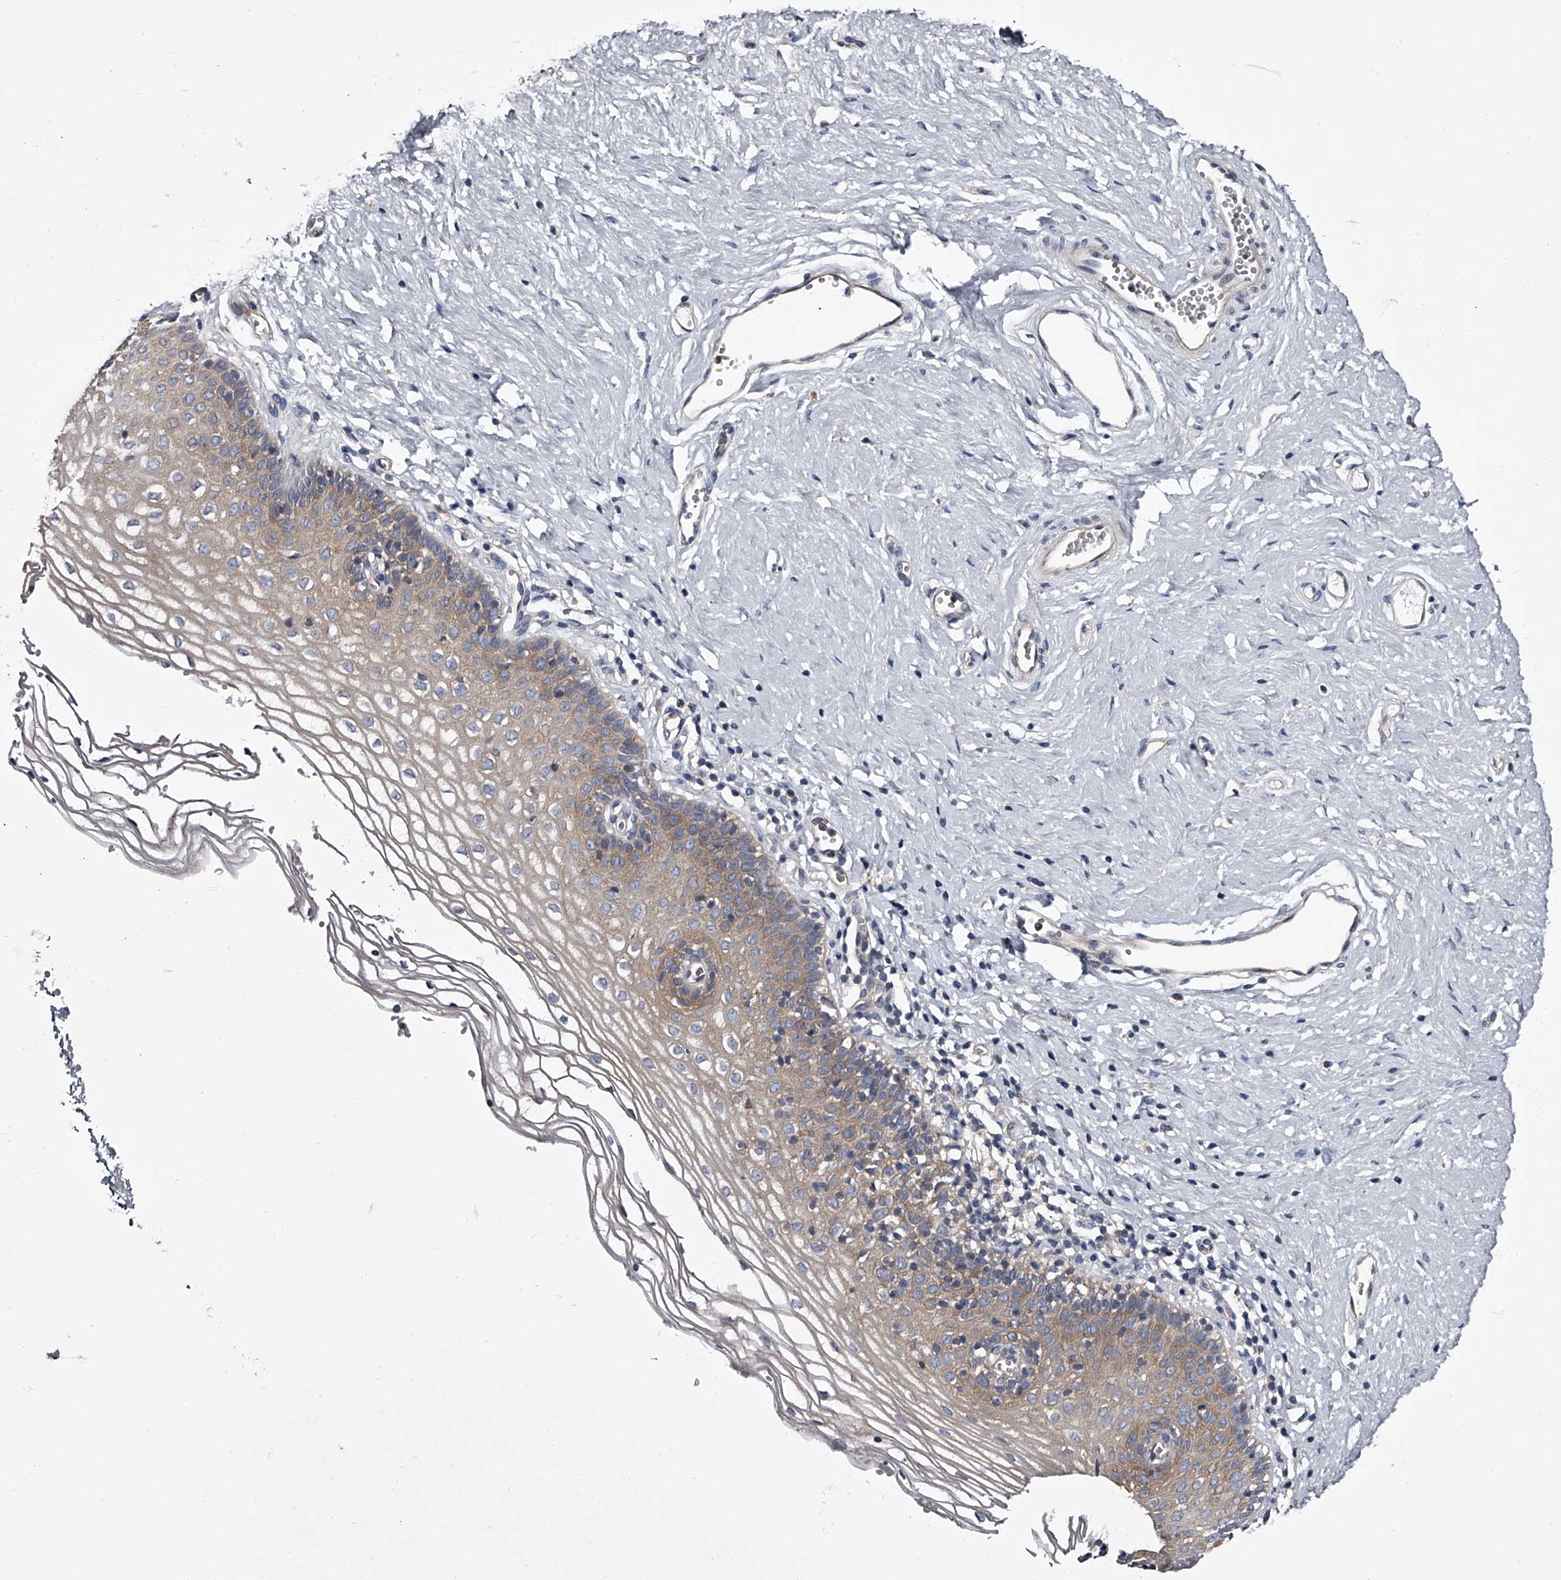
{"staining": {"intensity": "negative", "quantity": "none", "location": "none"}, "tissue": "vagina", "cell_type": "Squamous epithelial cells", "image_type": "normal", "snomed": [{"axis": "morphology", "description": "Normal tissue, NOS"}, {"axis": "topography", "description": "Vagina"}], "caption": "High magnification brightfield microscopy of benign vagina stained with DAB (brown) and counterstained with hematoxylin (blue): squamous epithelial cells show no significant staining.", "gene": "GAPVD1", "patient": {"sex": "female", "age": 32}}